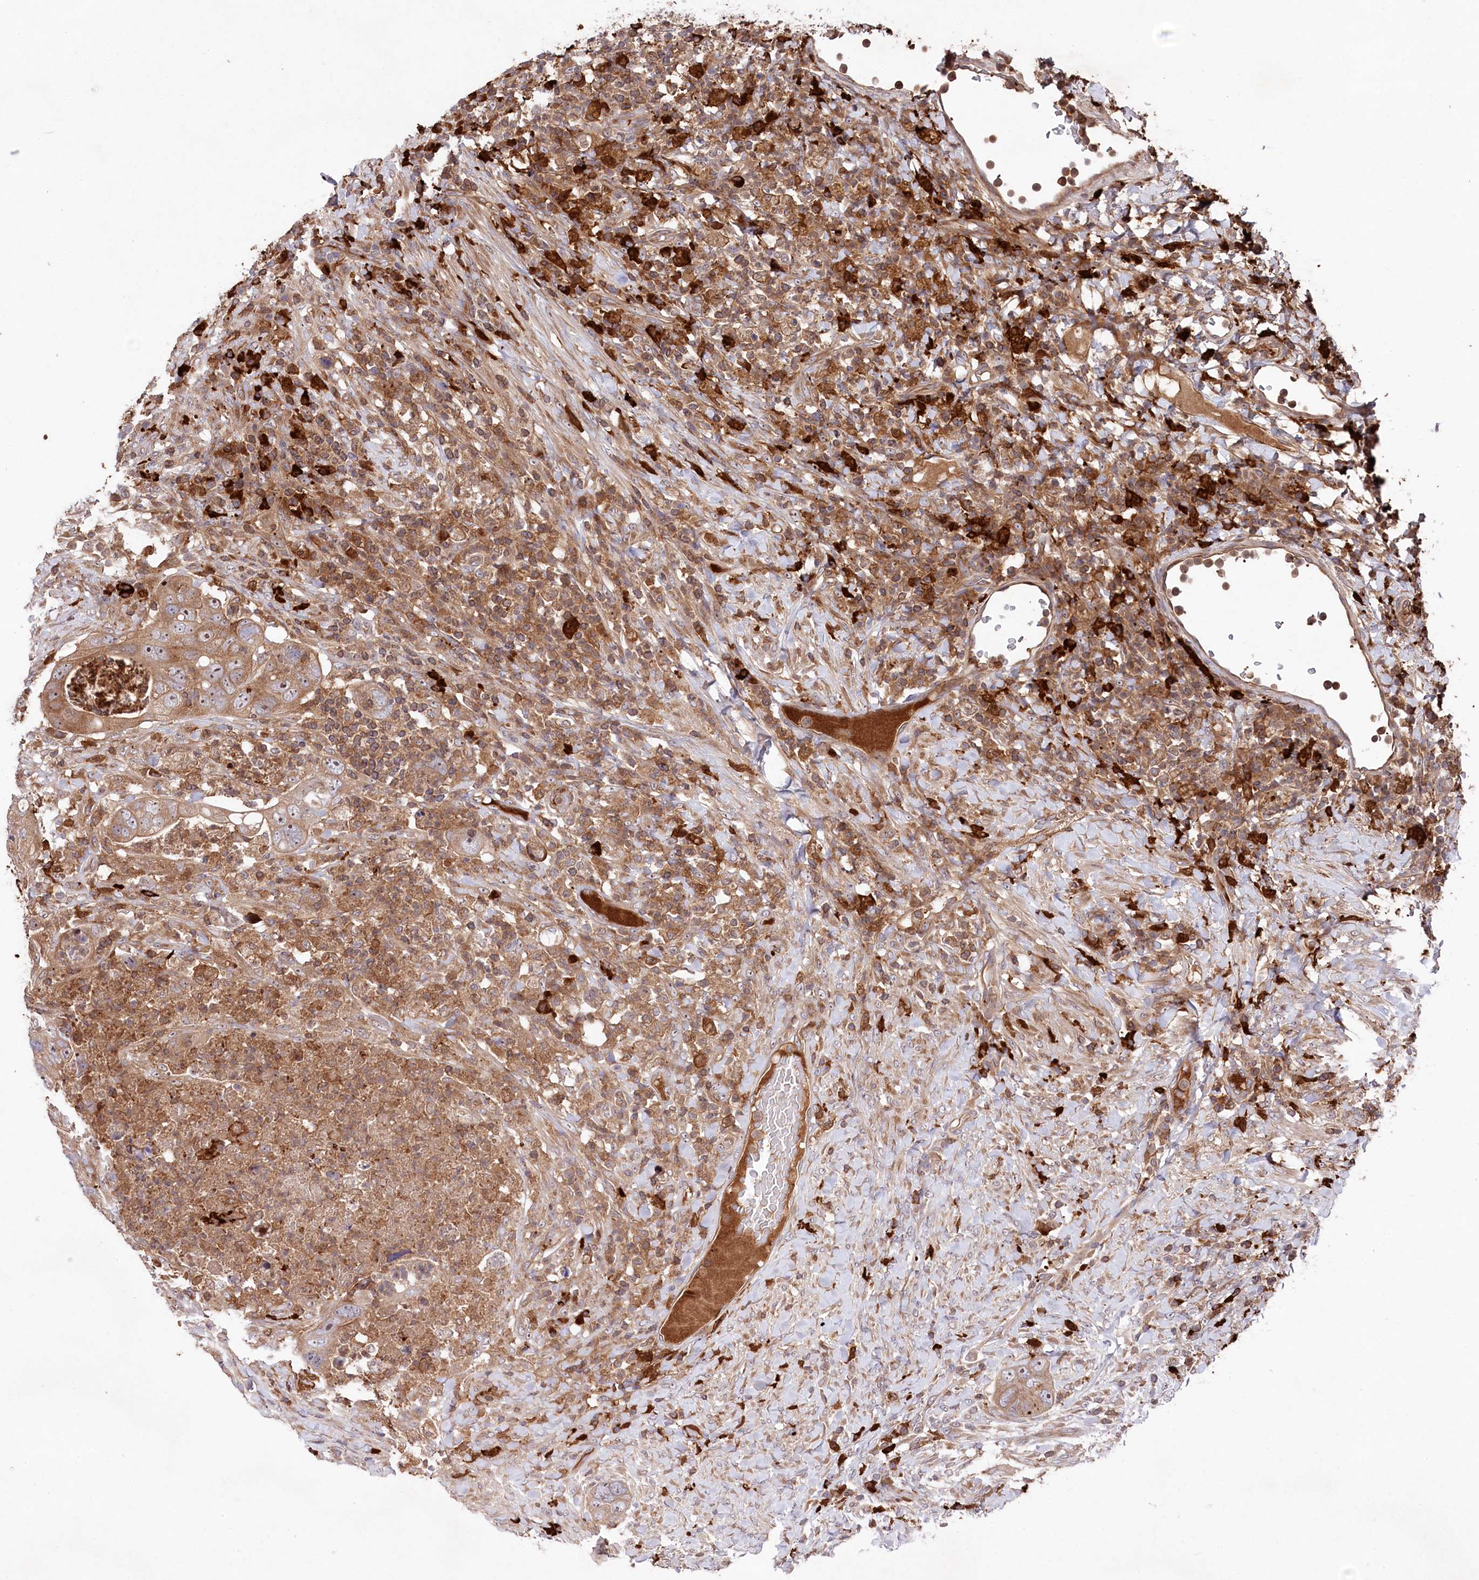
{"staining": {"intensity": "moderate", "quantity": ">75%", "location": "cytoplasmic/membranous,nuclear"}, "tissue": "colorectal cancer", "cell_type": "Tumor cells", "image_type": "cancer", "snomed": [{"axis": "morphology", "description": "Adenocarcinoma, NOS"}, {"axis": "topography", "description": "Rectum"}], "caption": "This micrograph displays immunohistochemistry (IHC) staining of human colorectal cancer (adenocarcinoma), with medium moderate cytoplasmic/membranous and nuclear expression in approximately >75% of tumor cells.", "gene": "PPP1R21", "patient": {"sex": "male", "age": 59}}